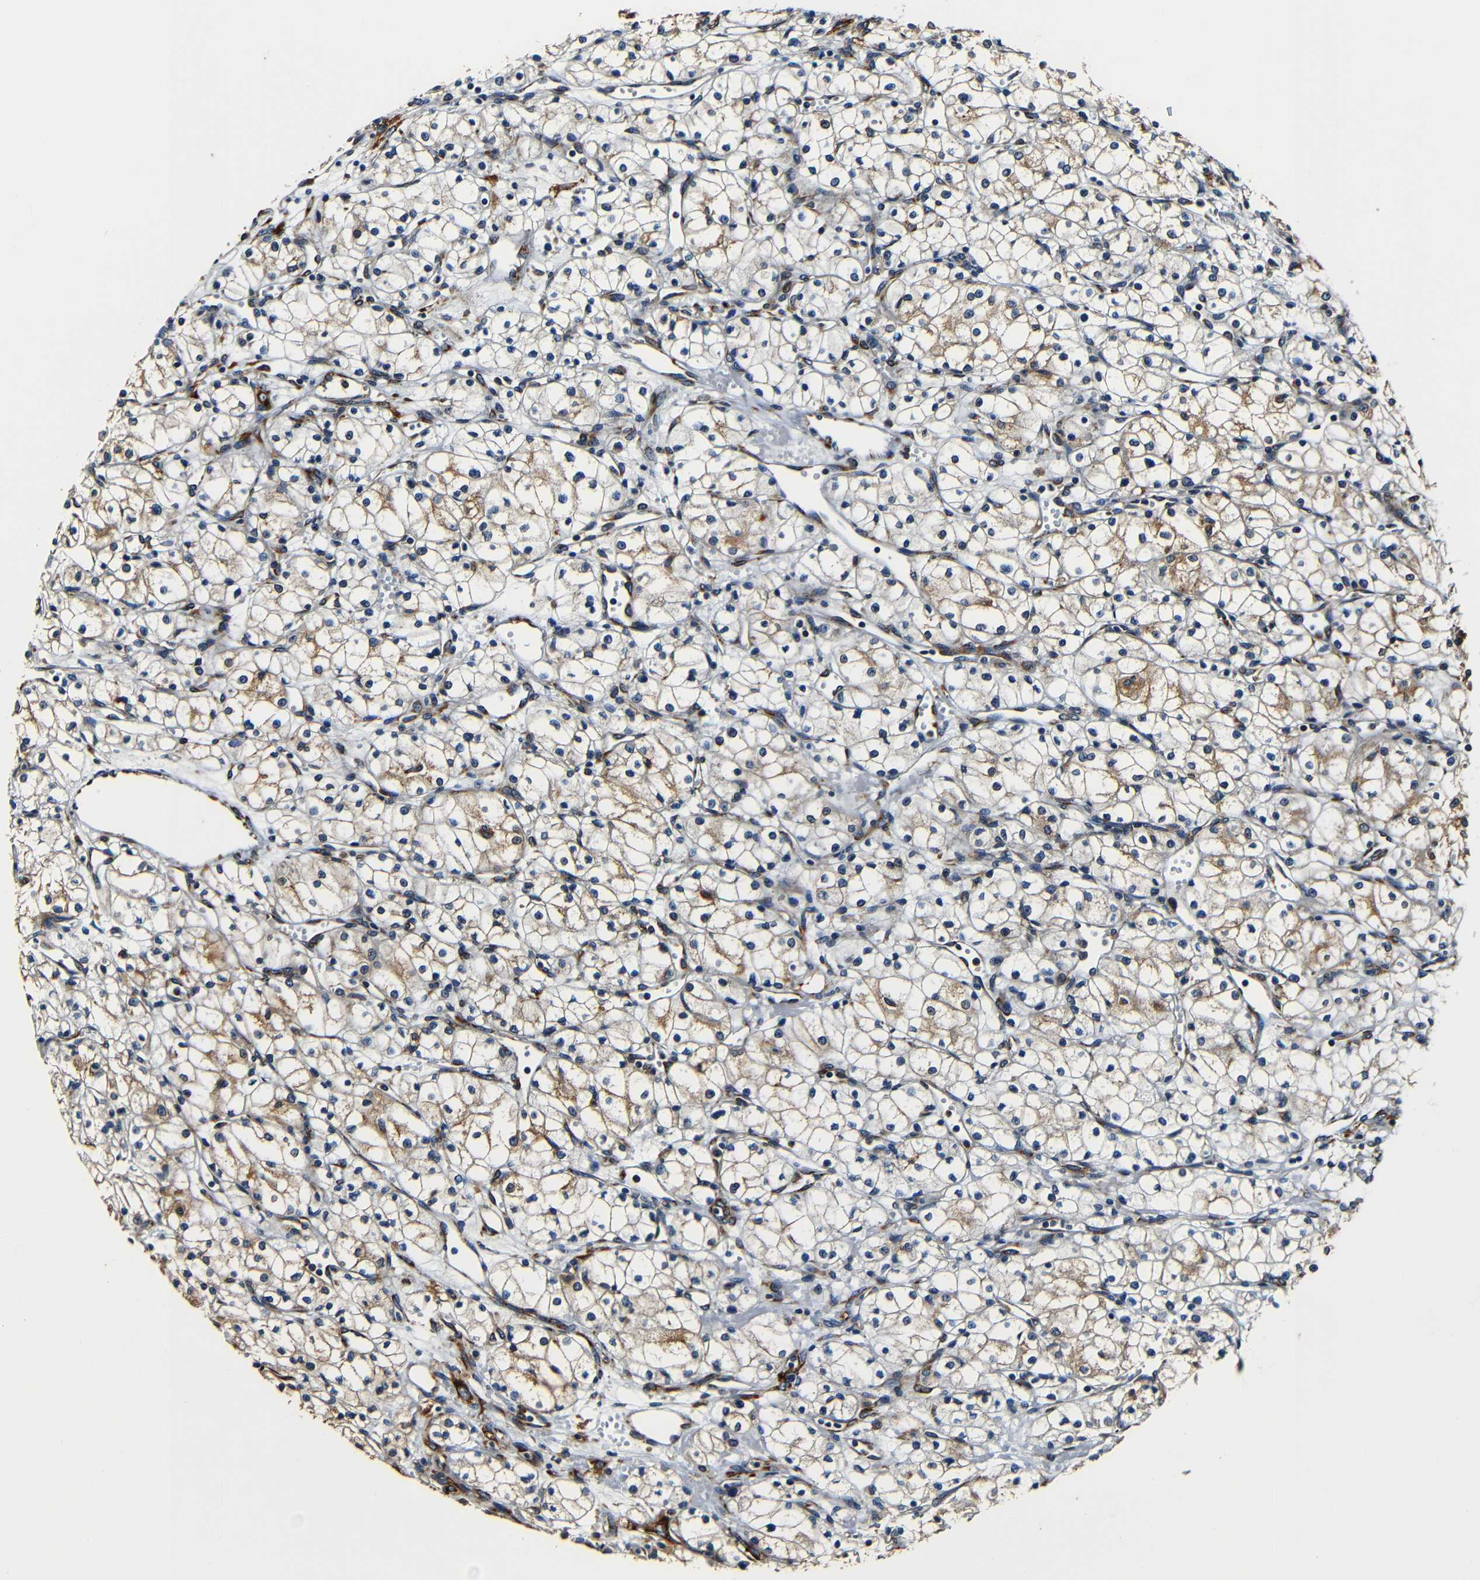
{"staining": {"intensity": "moderate", "quantity": ">75%", "location": "cytoplasmic/membranous"}, "tissue": "renal cancer", "cell_type": "Tumor cells", "image_type": "cancer", "snomed": [{"axis": "morphology", "description": "Normal tissue, NOS"}, {"axis": "morphology", "description": "Adenocarcinoma, NOS"}, {"axis": "topography", "description": "Kidney"}], "caption": "Tumor cells show medium levels of moderate cytoplasmic/membranous expression in about >75% of cells in renal cancer (adenocarcinoma).", "gene": "RRBP1", "patient": {"sex": "male", "age": 59}}